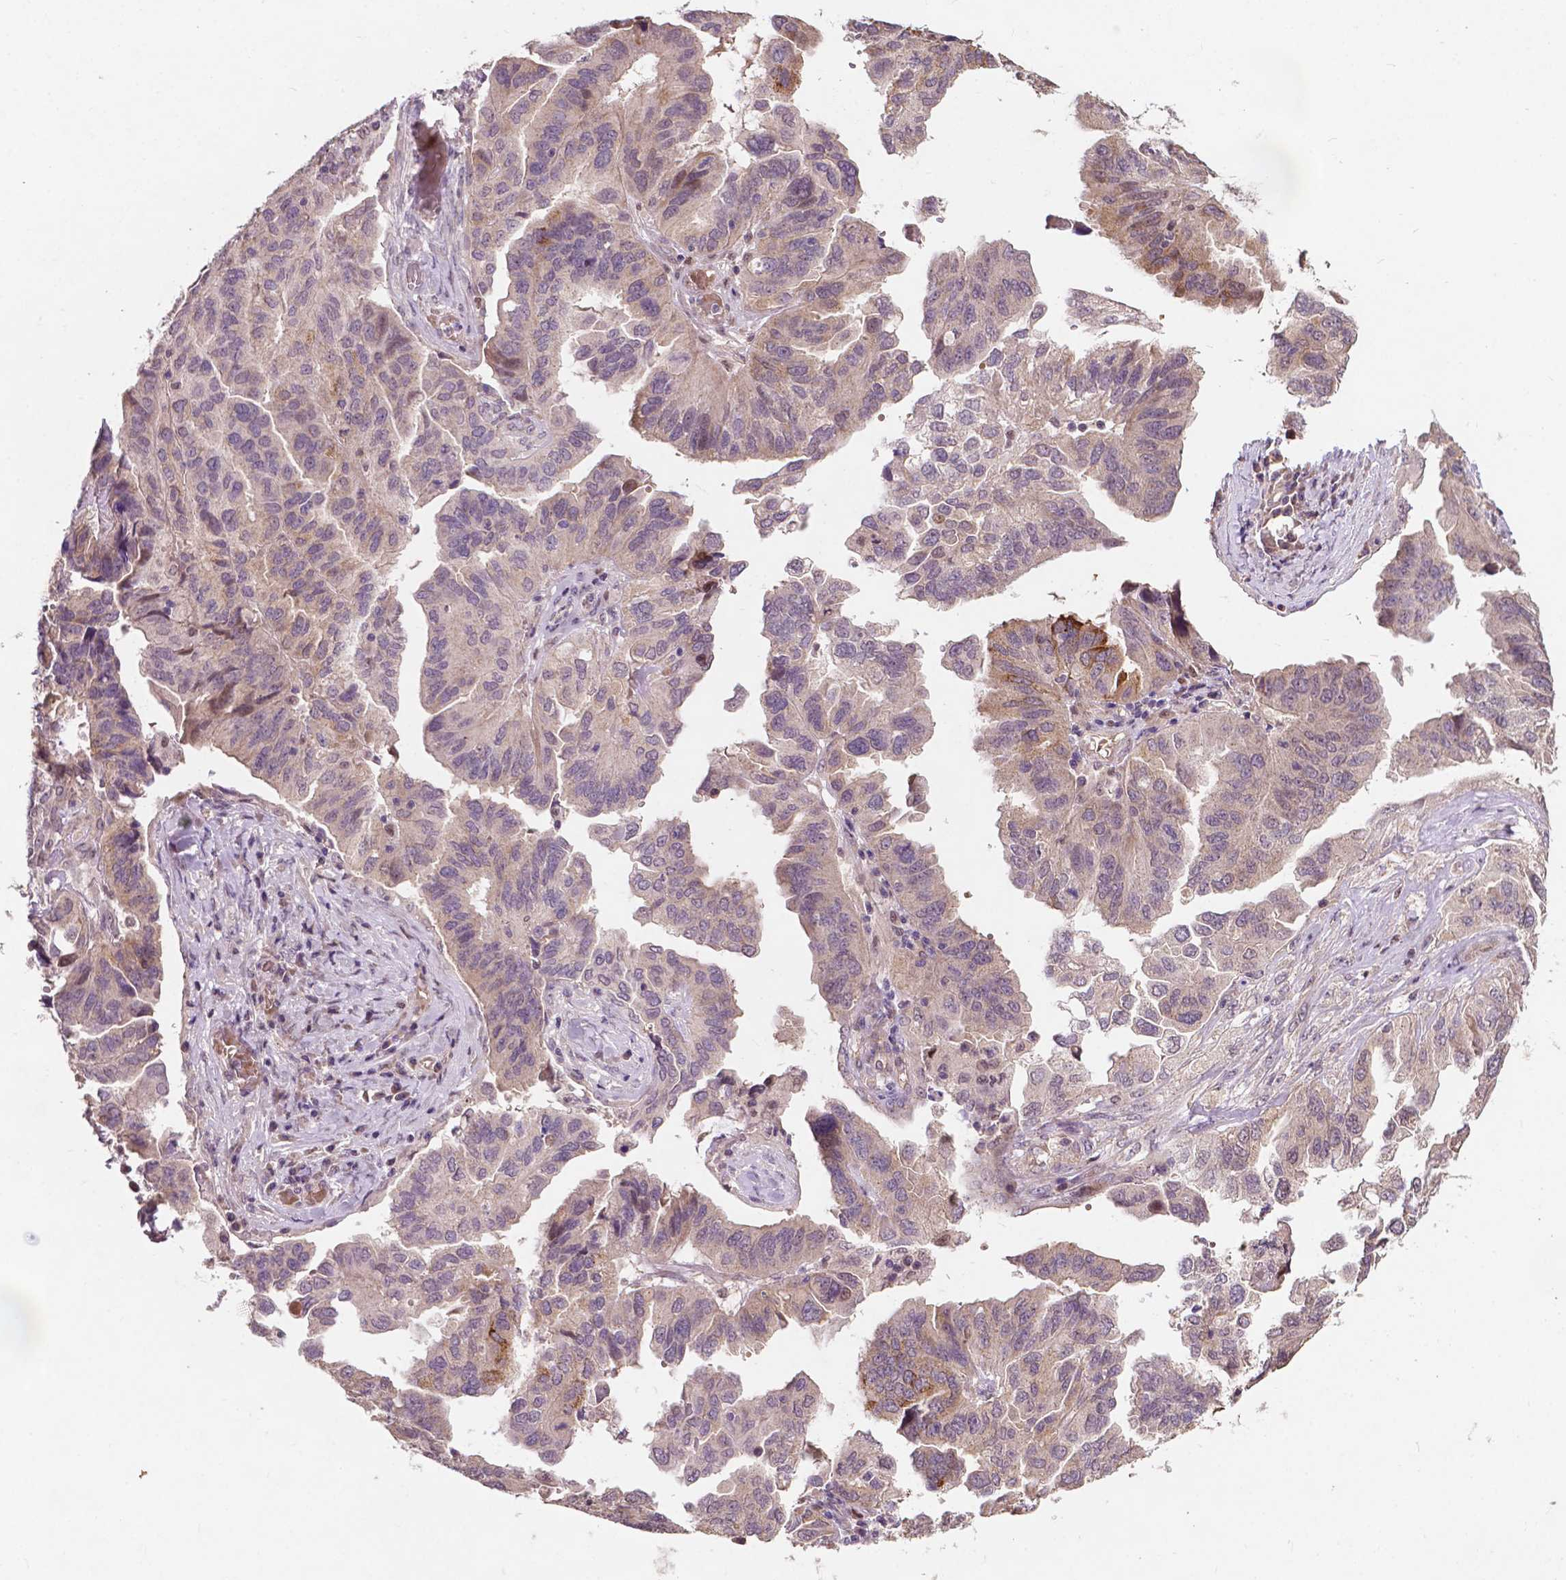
{"staining": {"intensity": "moderate", "quantity": "<25%", "location": "cytoplasmic/membranous"}, "tissue": "ovarian cancer", "cell_type": "Tumor cells", "image_type": "cancer", "snomed": [{"axis": "morphology", "description": "Cystadenocarcinoma, serous, NOS"}, {"axis": "topography", "description": "Ovary"}], "caption": "Protein staining of ovarian cancer (serous cystadenocarcinoma) tissue displays moderate cytoplasmic/membranous positivity in approximately <25% of tumor cells.", "gene": "DUSP16", "patient": {"sex": "female", "age": 79}}